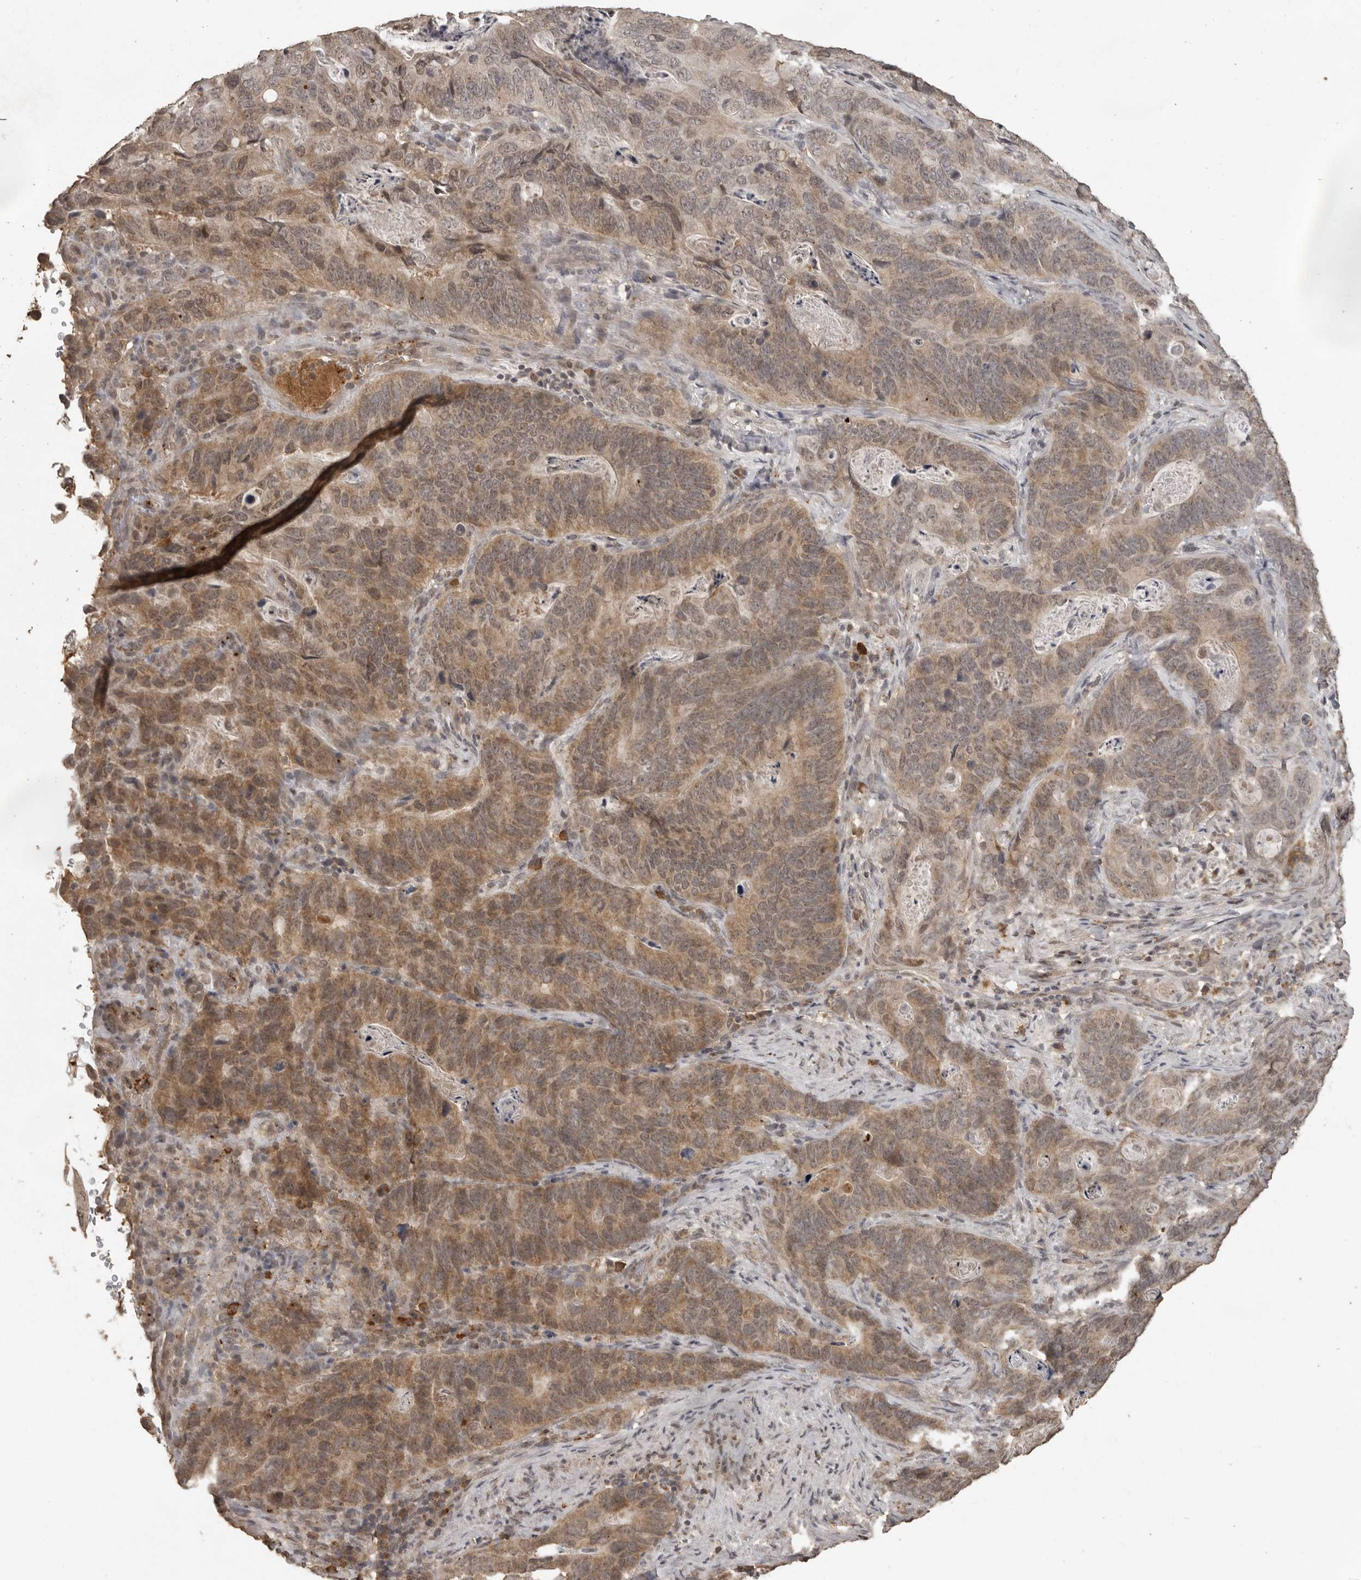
{"staining": {"intensity": "moderate", "quantity": ">75%", "location": "cytoplasmic/membranous"}, "tissue": "stomach cancer", "cell_type": "Tumor cells", "image_type": "cancer", "snomed": [{"axis": "morphology", "description": "Normal tissue, NOS"}, {"axis": "morphology", "description": "Adenocarcinoma, NOS"}, {"axis": "topography", "description": "Stomach"}], "caption": "An immunohistochemistry (IHC) image of neoplastic tissue is shown. Protein staining in brown labels moderate cytoplasmic/membranous positivity in stomach cancer (adenocarcinoma) within tumor cells. (DAB (3,3'-diaminobenzidine) IHC, brown staining for protein, blue staining for nuclei).", "gene": "CTF1", "patient": {"sex": "female", "age": 89}}